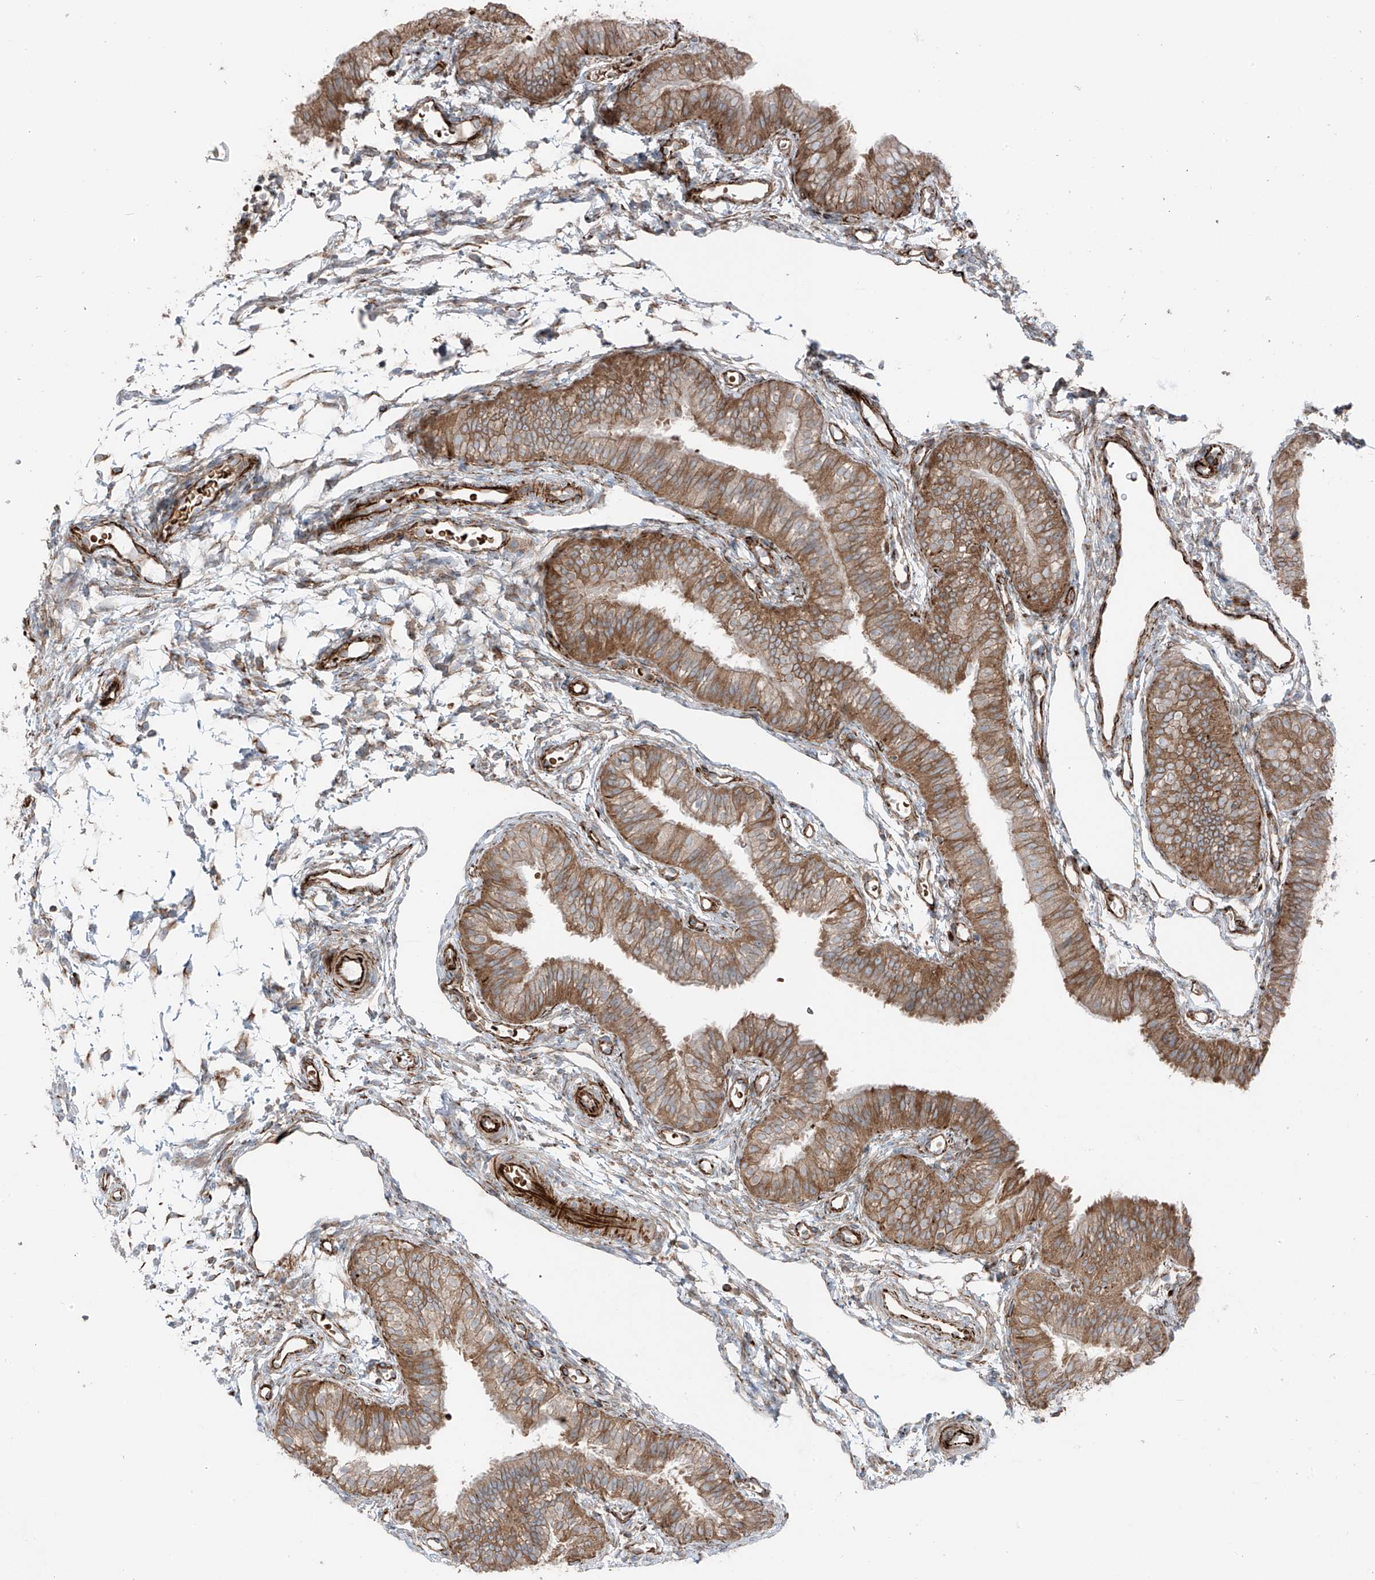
{"staining": {"intensity": "moderate", "quantity": ">75%", "location": "cytoplasmic/membranous"}, "tissue": "fallopian tube", "cell_type": "Glandular cells", "image_type": "normal", "snomed": [{"axis": "morphology", "description": "Normal tissue, NOS"}, {"axis": "topography", "description": "Fallopian tube"}], "caption": "Human fallopian tube stained with a brown dye demonstrates moderate cytoplasmic/membranous positive expression in about >75% of glandular cells.", "gene": "ERLEC1", "patient": {"sex": "female", "age": 35}}